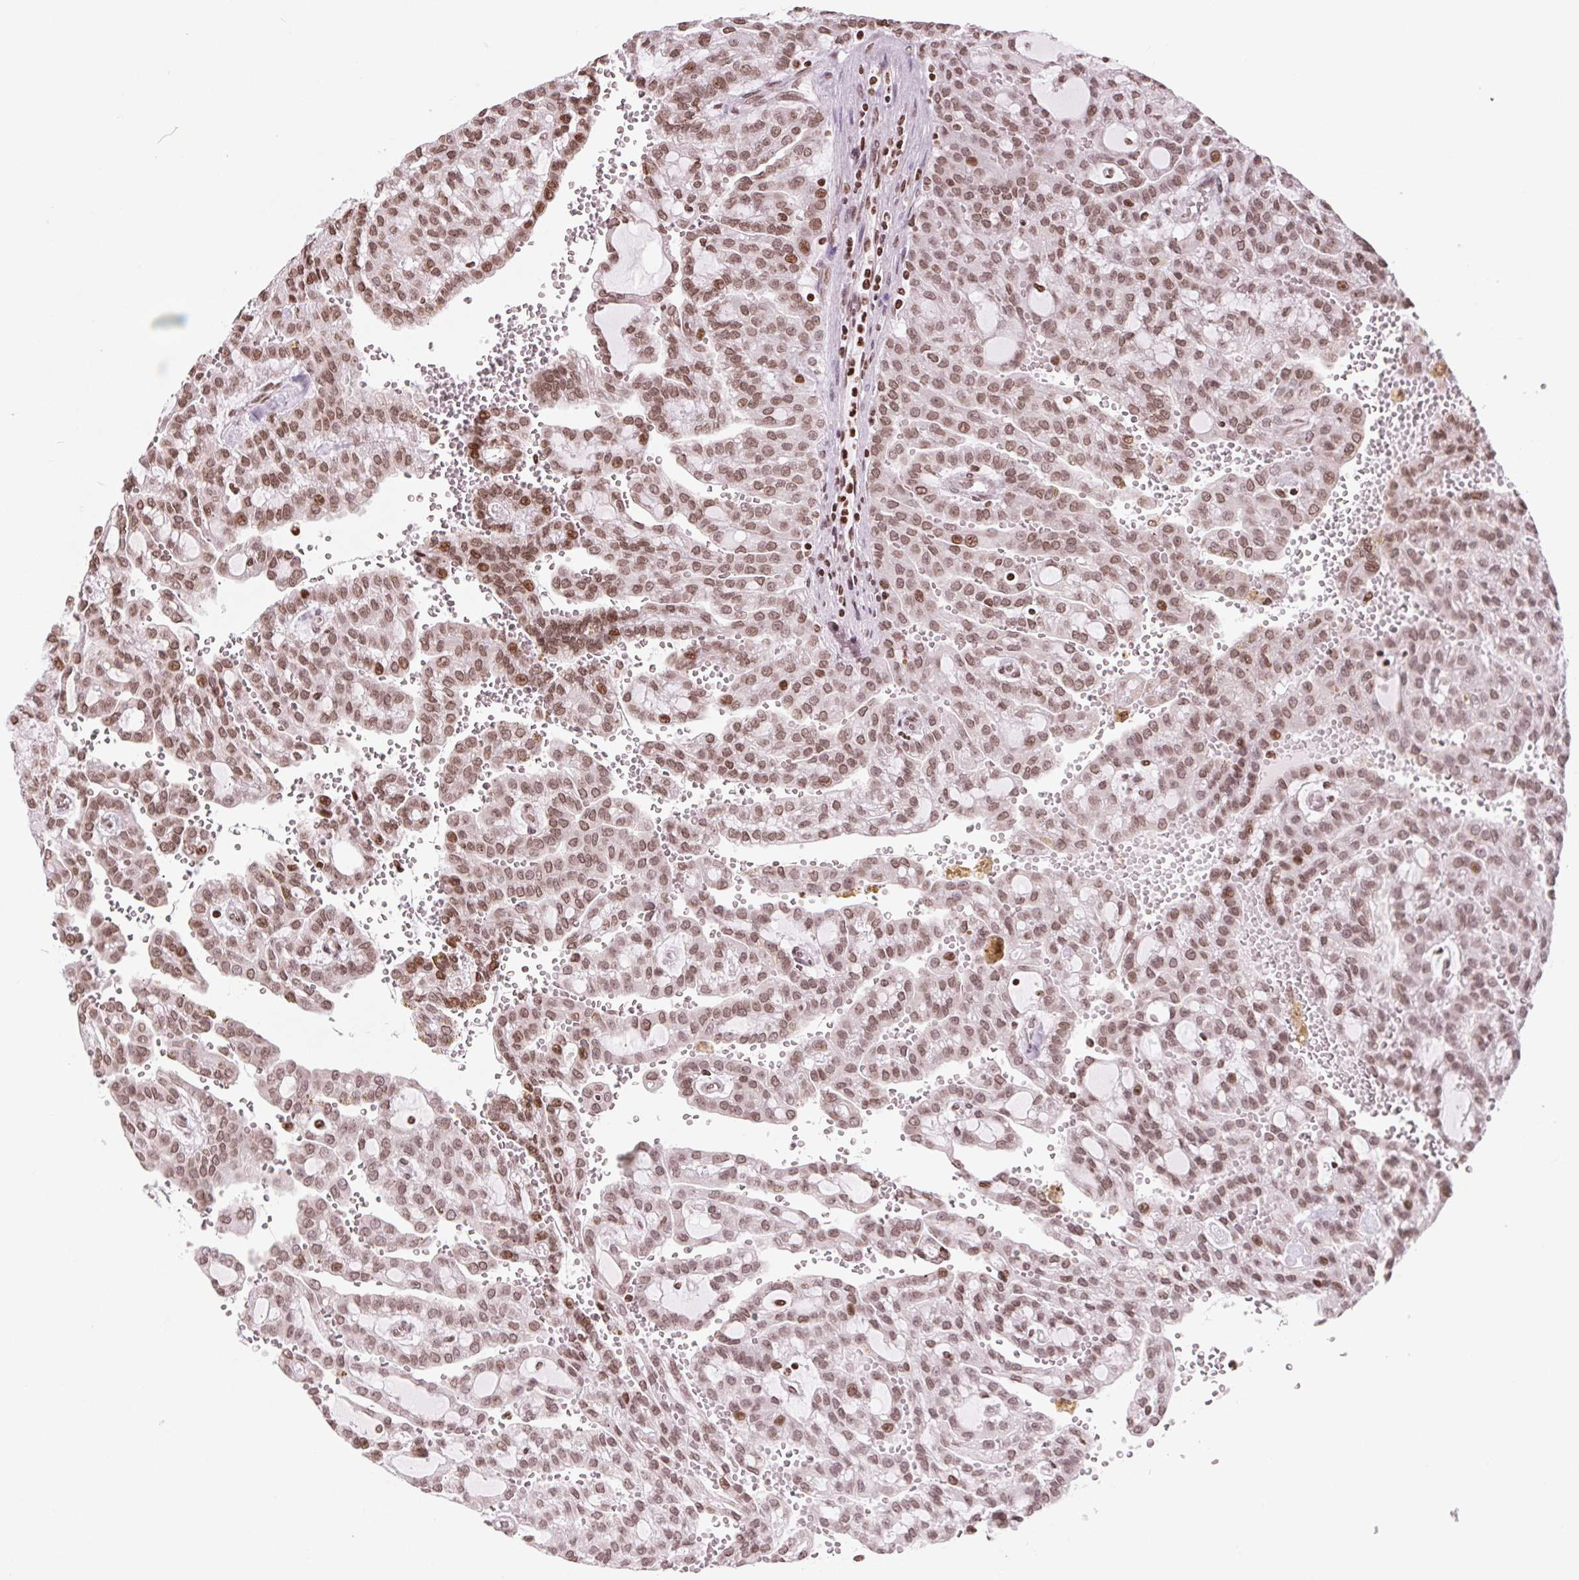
{"staining": {"intensity": "moderate", "quantity": ">75%", "location": "nuclear"}, "tissue": "renal cancer", "cell_type": "Tumor cells", "image_type": "cancer", "snomed": [{"axis": "morphology", "description": "Adenocarcinoma, NOS"}, {"axis": "topography", "description": "Kidney"}], "caption": "Protein analysis of renal adenocarcinoma tissue displays moderate nuclear expression in approximately >75% of tumor cells.", "gene": "SMIM12", "patient": {"sex": "male", "age": 63}}